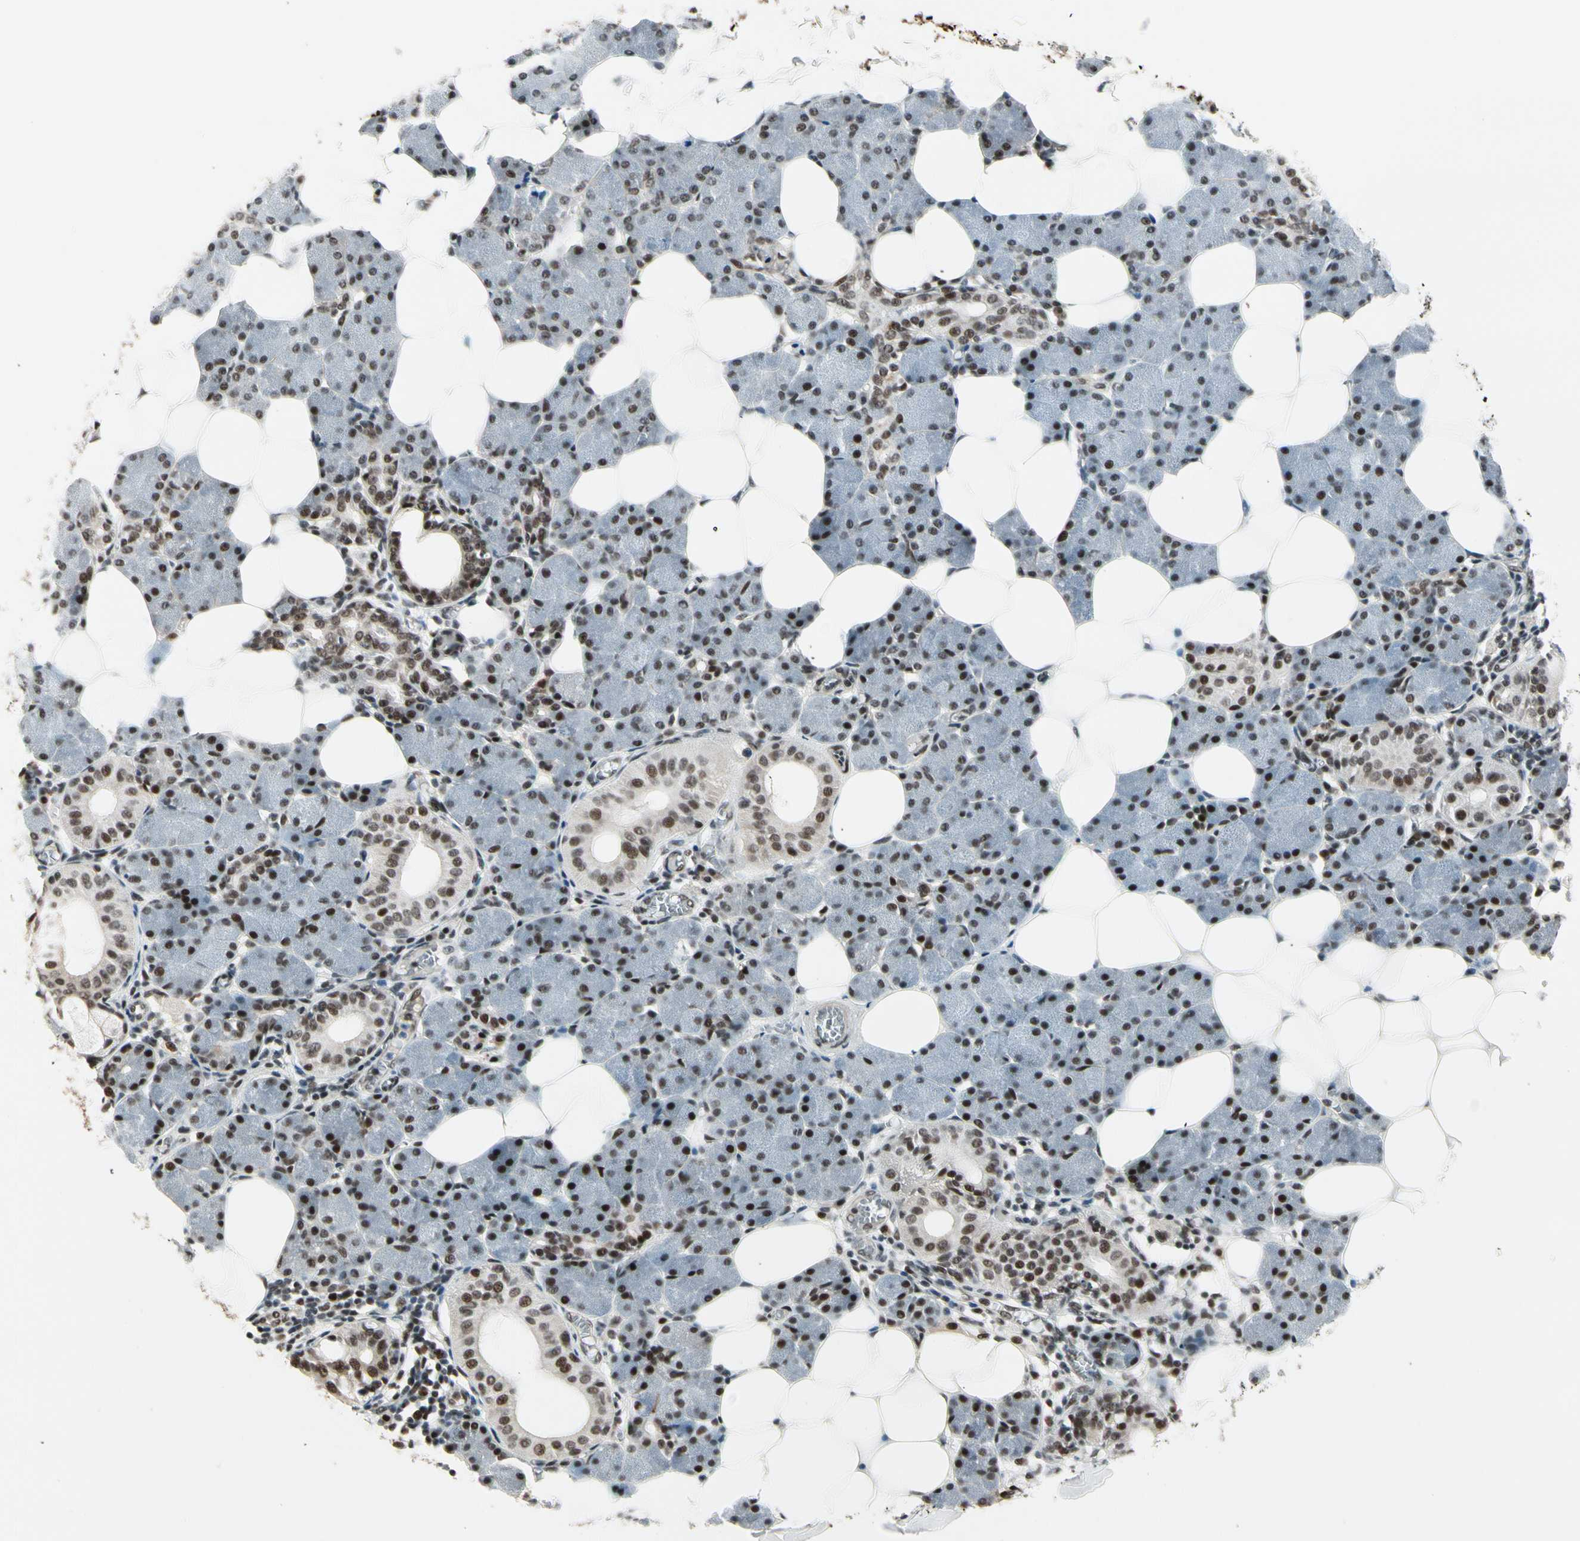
{"staining": {"intensity": "strong", "quantity": ">75%", "location": "nuclear"}, "tissue": "salivary gland", "cell_type": "Glandular cells", "image_type": "normal", "snomed": [{"axis": "morphology", "description": "Normal tissue, NOS"}, {"axis": "morphology", "description": "Adenoma, NOS"}, {"axis": "topography", "description": "Salivary gland"}], "caption": "This is an image of immunohistochemistry staining of normal salivary gland, which shows strong expression in the nuclear of glandular cells.", "gene": "CHAMP1", "patient": {"sex": "female", "age": 32}}